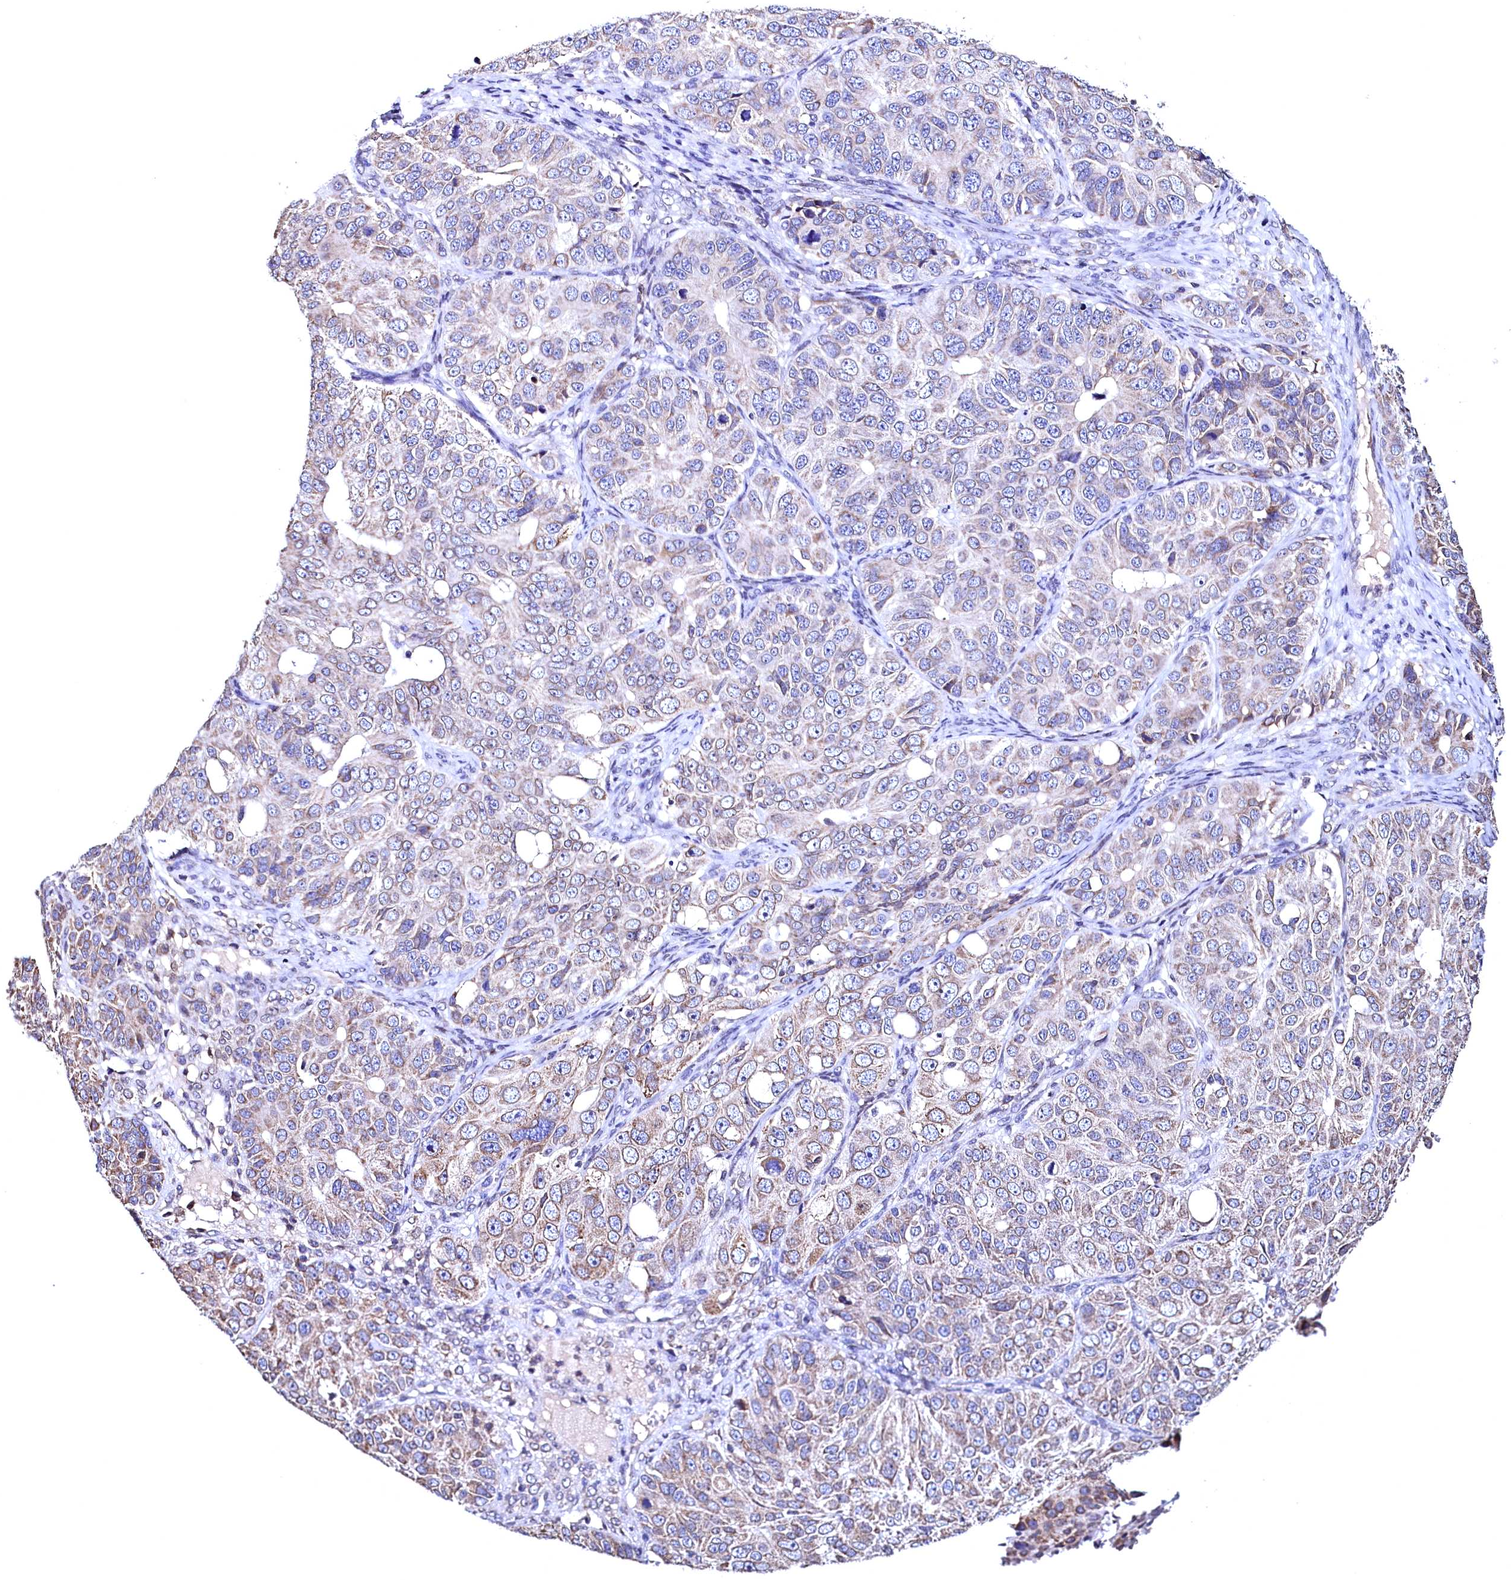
{"staining": {"intensity": "moderate", "quantity": "<25%", "location": "cytoplasmic/membranous"}, "tissue": "ovarian cancer", "cell_type": "Tumor cells", "image_type": "cancer", "snomed": [{"axis": "morphology", "description": "Carcinoma, endometroid"}, {"axis": "topography", "description": "Ovary"}], "caption": "Tumor cells exhibit low levels of moderate cytoplasmic/membranous staining in approximately <25% of cells in human ovarian cancer (endometroid carcinoma).", "gene": "HAND1", "patient": {"sex": "female", "age": 51}}